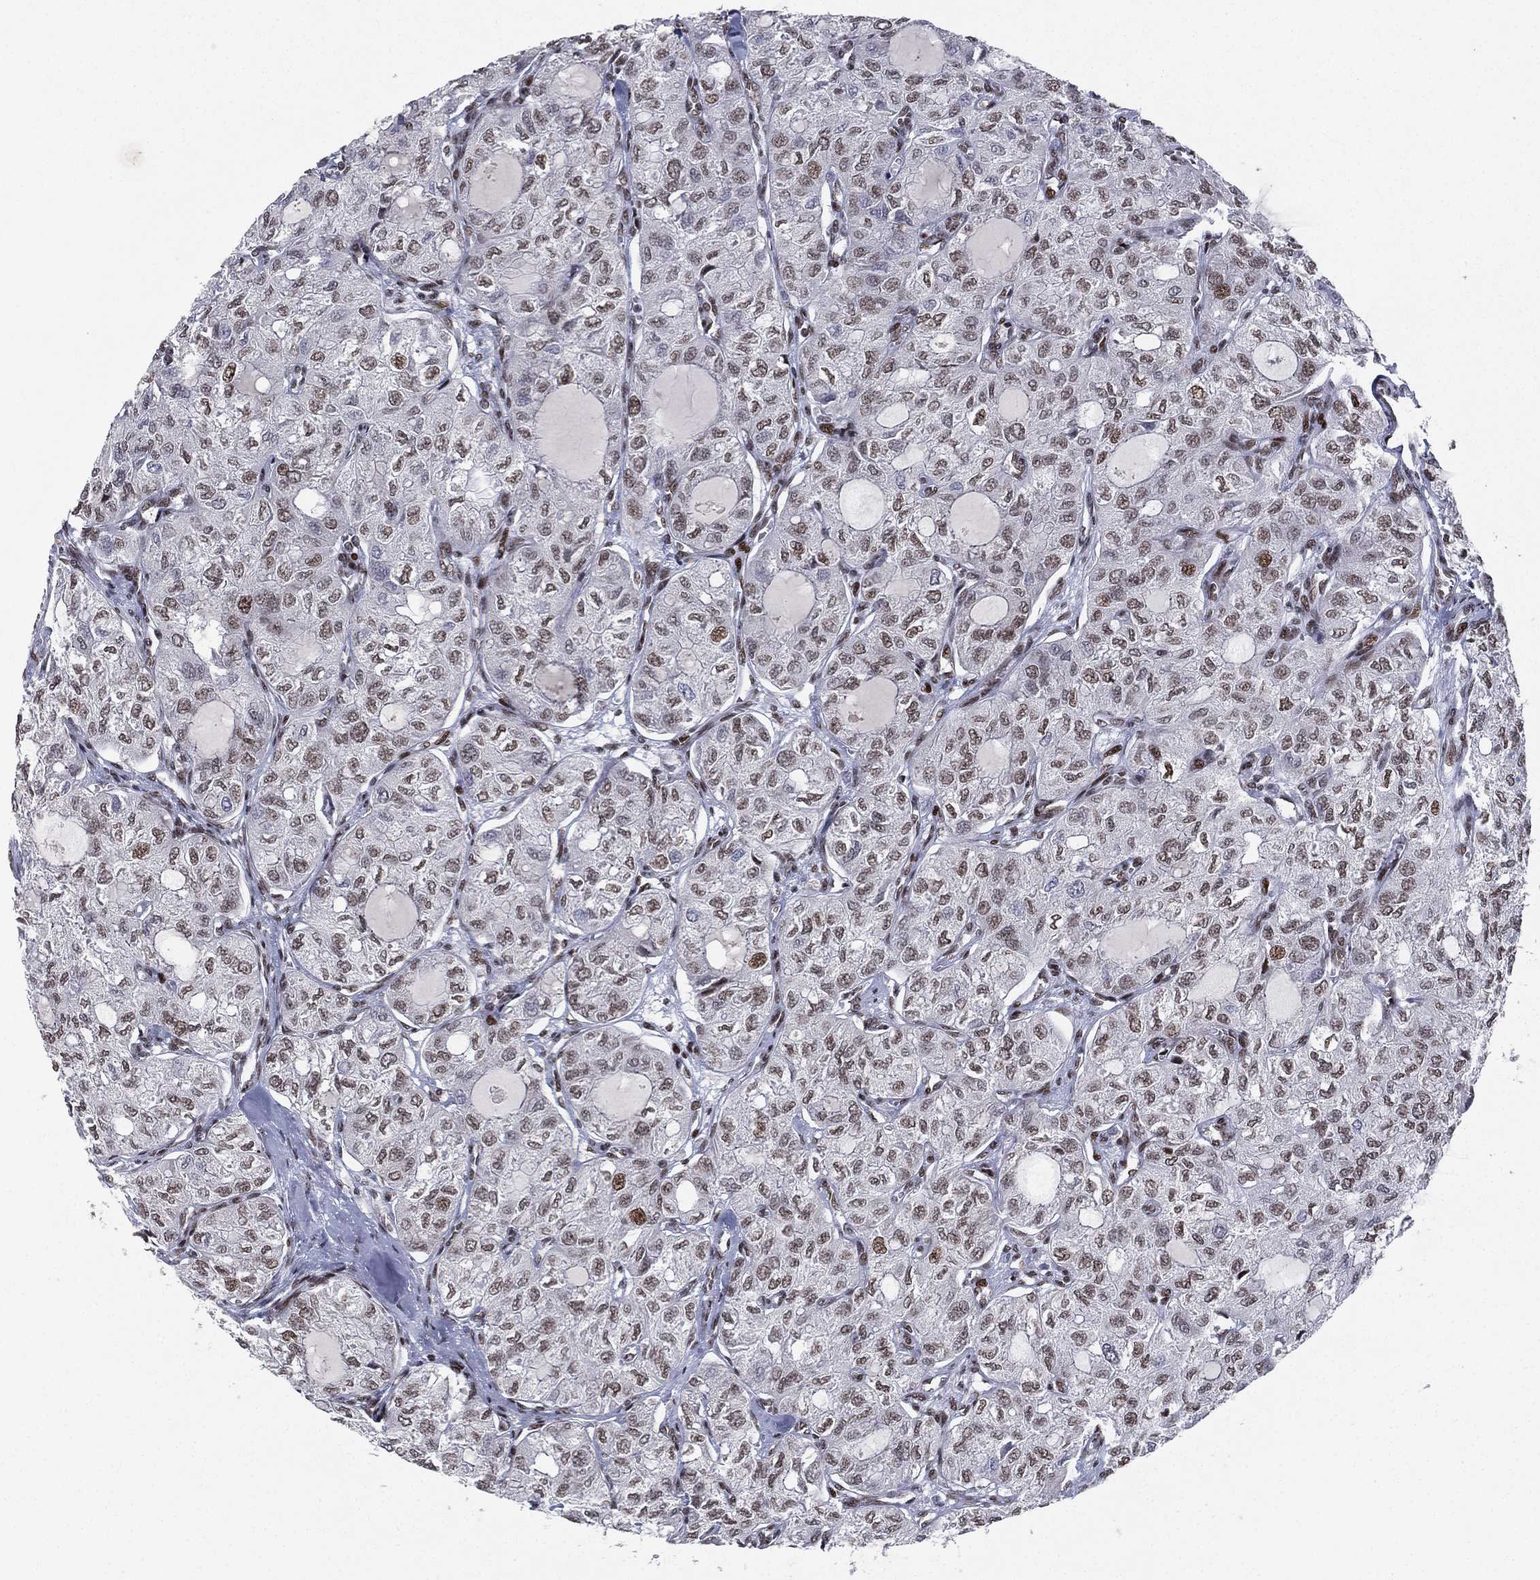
{"staining": {"intensity": "weak", "quantity": "25%-75%", "location": "nuclear"}, "tissue": "thyroid cancer", "cell_type": "Tumor cells", "image_type": "cancer", "snomed": [{"axis": "morphology", "description": "Follicular adenoma carcinoma, NOS"}, {"axis": "topography", "description": "Thyroid gland"}], "caption": "Tumor cells reveal low levels of weak nuclear staining in approximately 25%-75% of cells in human thyroid cancer (follicular adenoma carcinoma). The staining was performed using DAB, with brown indicating positive protein expression. Nuclei are stained blue with hematoxylin.", "gene": "RTF1", "patient": {"sex": "male", "age": 75}}